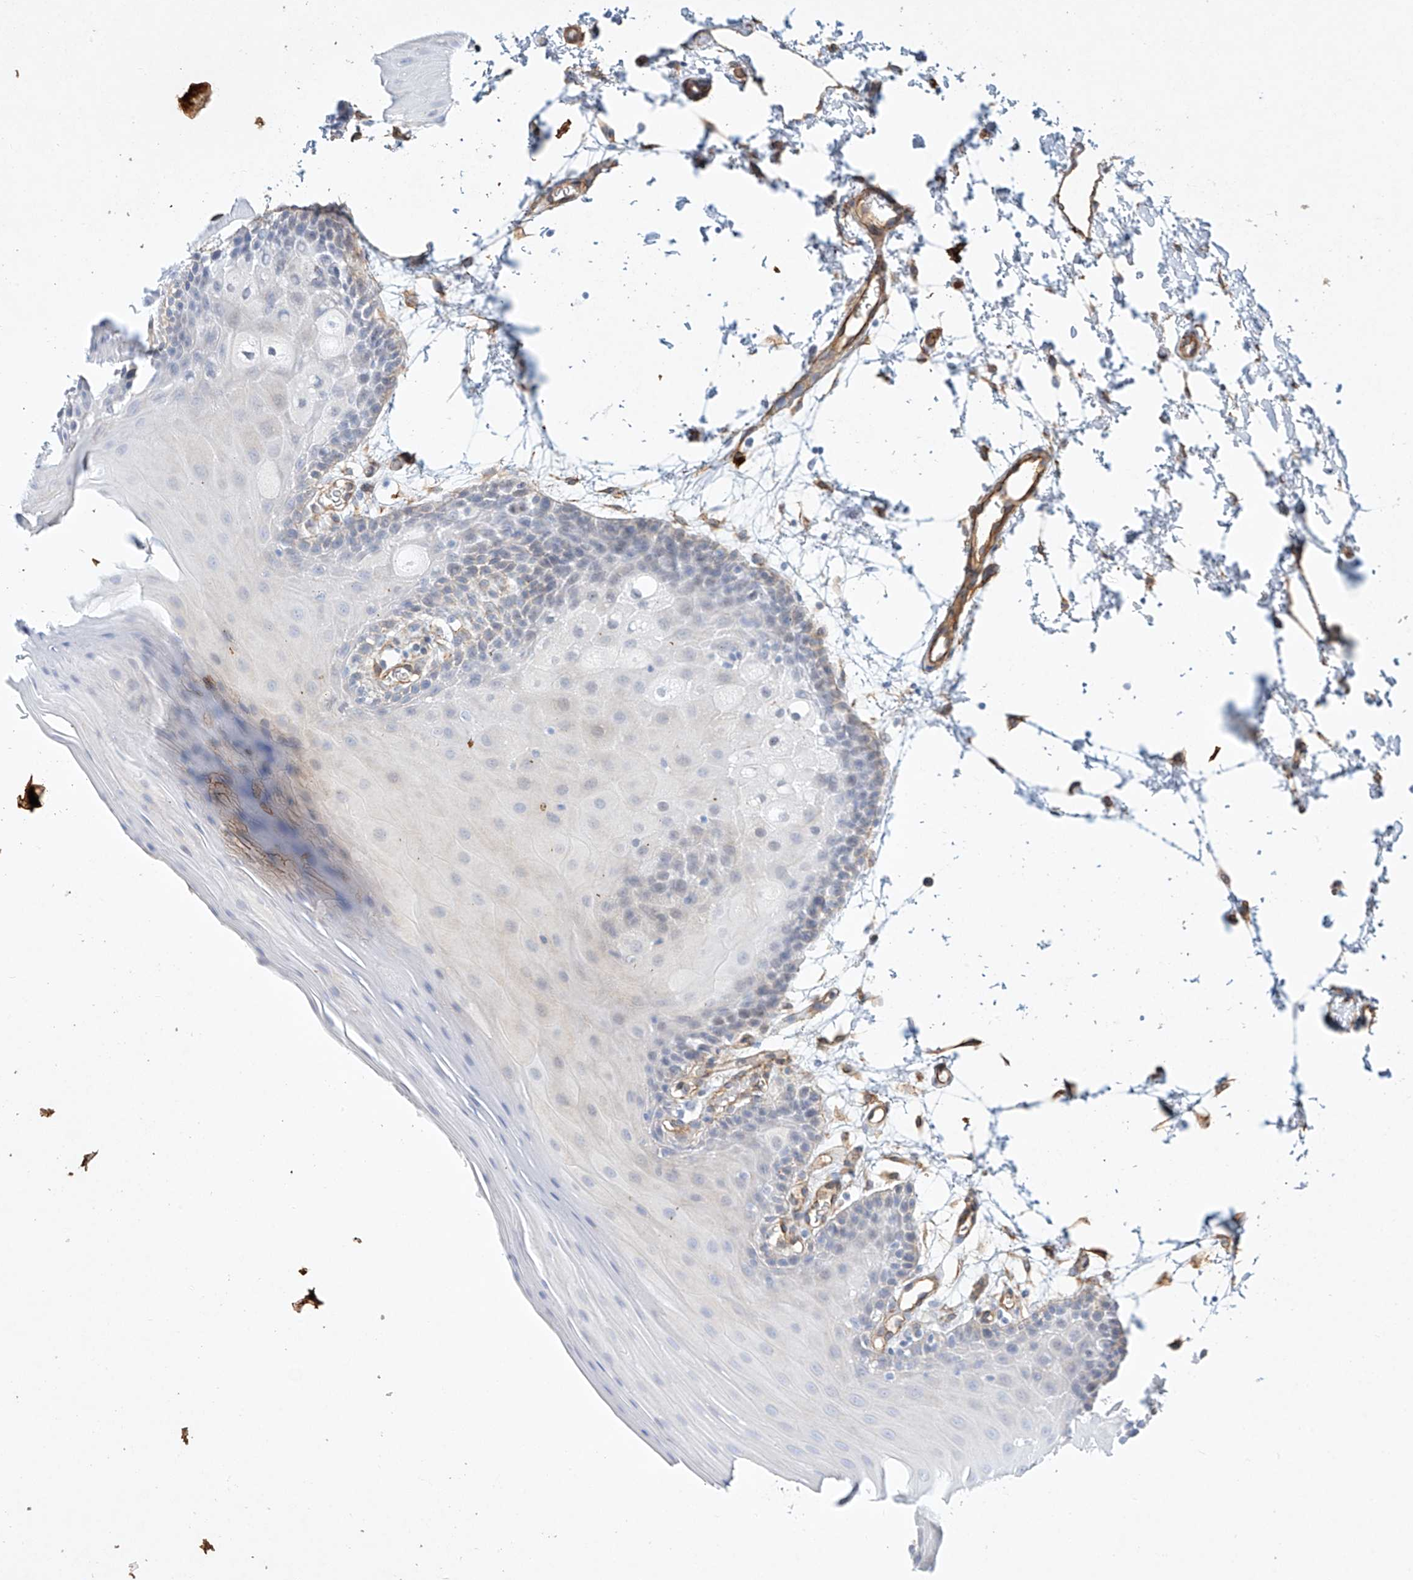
{"staining": {"intensity": "negative", "quantity": "none", "location": "none"}, "tissue": "oral mucosa", "cell_type": "Squamous epithelial cells", "image_type": "normal", "snomed": [{"axis": "morphology", "description": "Normal tissue, NOS"}, {"axis": "topography", "description": "Skeletal muscle"}, {"axis": "topography", "description": "Oral tissue"}, {"axis": "topography", "description": "Salivary gland"}, {"axis": "topography", "description": "Peripheral nerve tissue"}], "caption": "Immunohistochemistry histopathology image of normal human oral mucosa stained for a protein (brown), which exhibits no positivity in squamous epithelial cells. Nuclei are stained in blue.", "gene": "REEP2", "patient": {"sex": "male", "age": 54}}